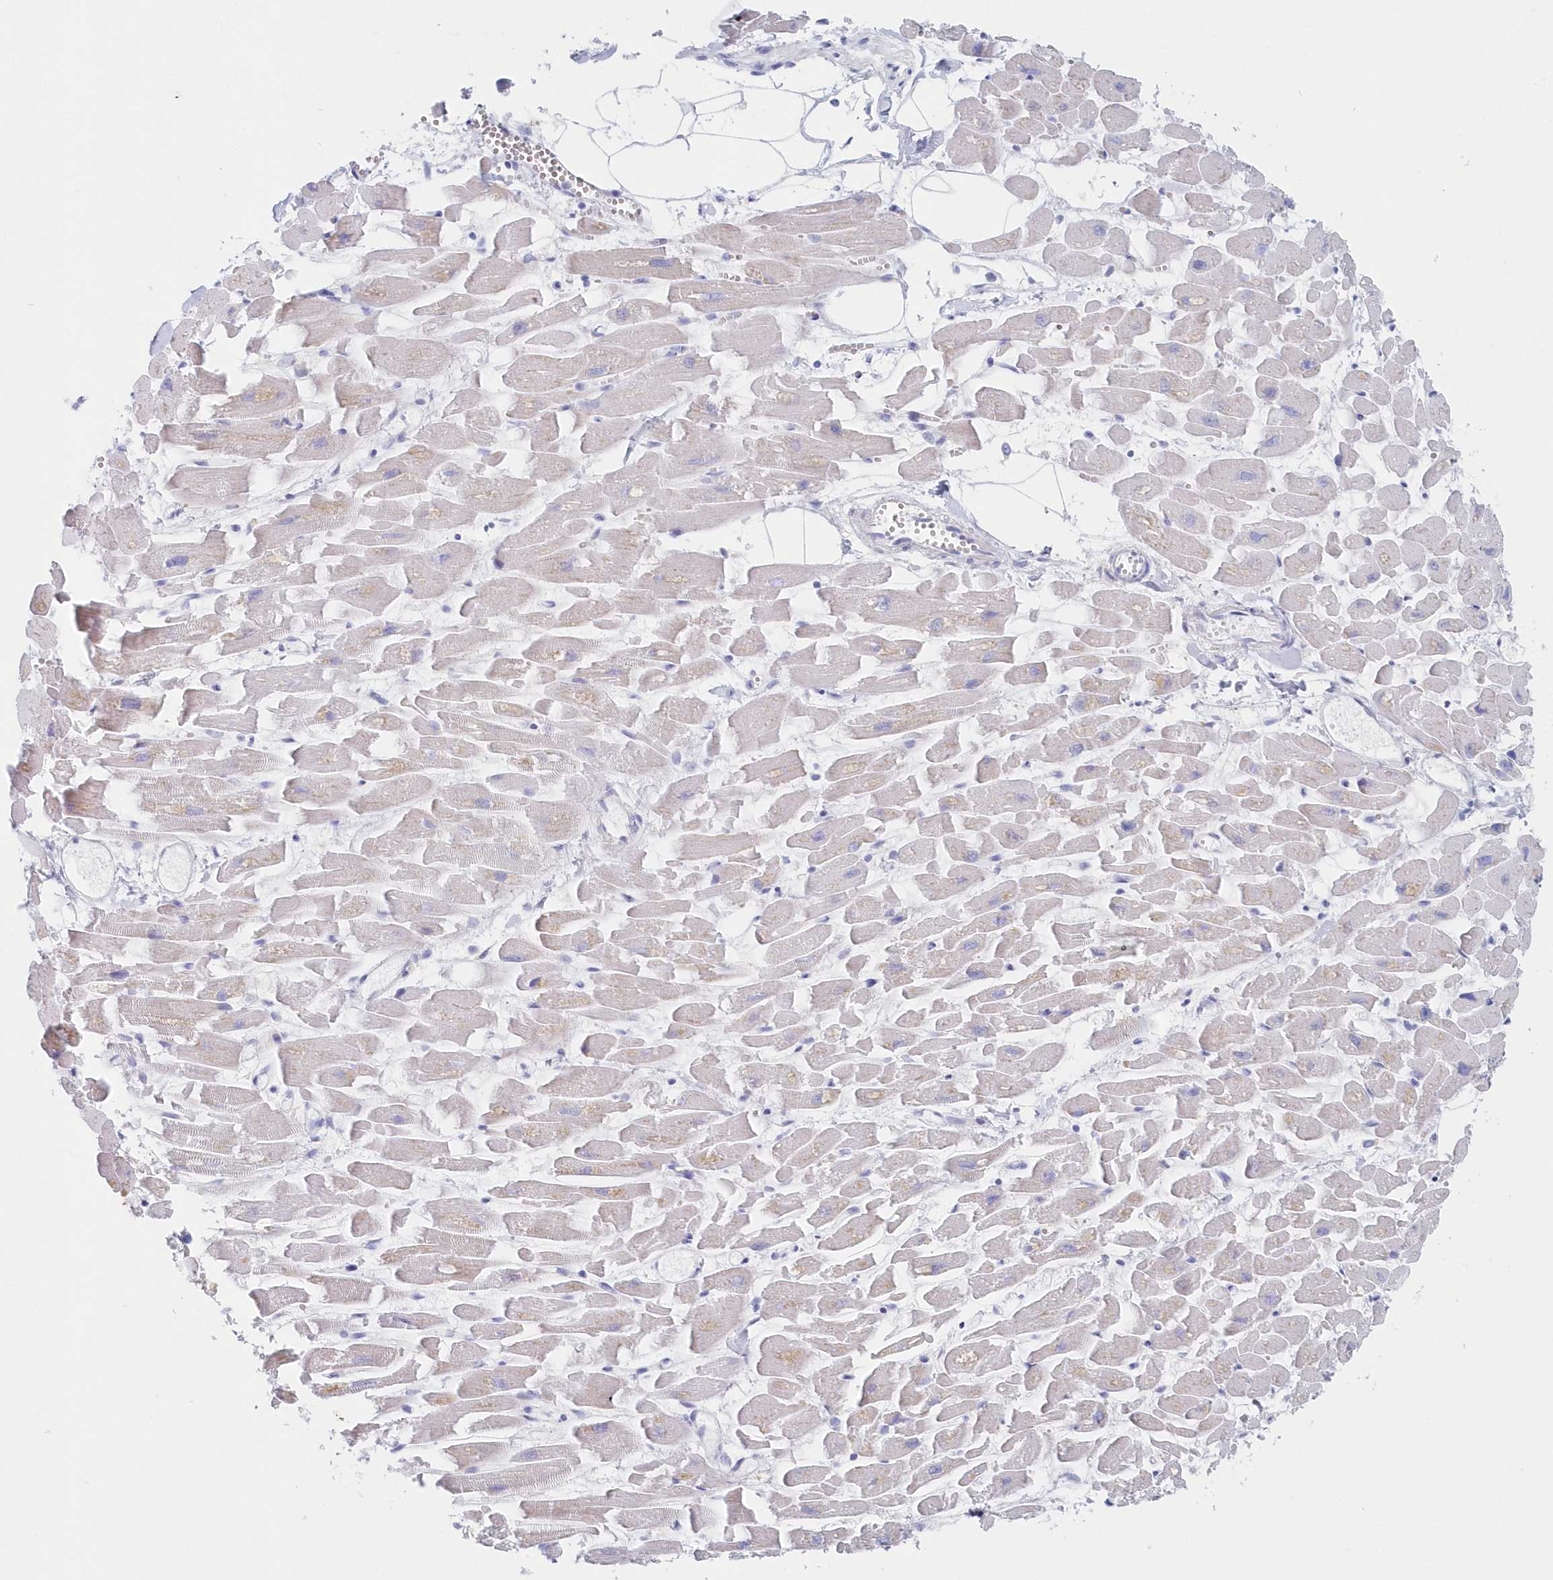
{"staining": {"intensity": "weak", "quantity": "<25%", "location": "cytoplasmic/membranous"}, "tissue": "heart muscle", "cell_type": "Cardiomyocytes", "image_type": "normal", "snomed": [{"axis": "morphology", "description": "Normal tissue, NOS"}, {"axis": "topography", "description": "Heart"}], "caption": "High power microscopy photomicrograph of an IHC image of benign heart muscle, revealing no significant positivity in cardiomyocytes.", "gene": "CSNK1G2", "patient": {"sex": "female", "age": 64}}